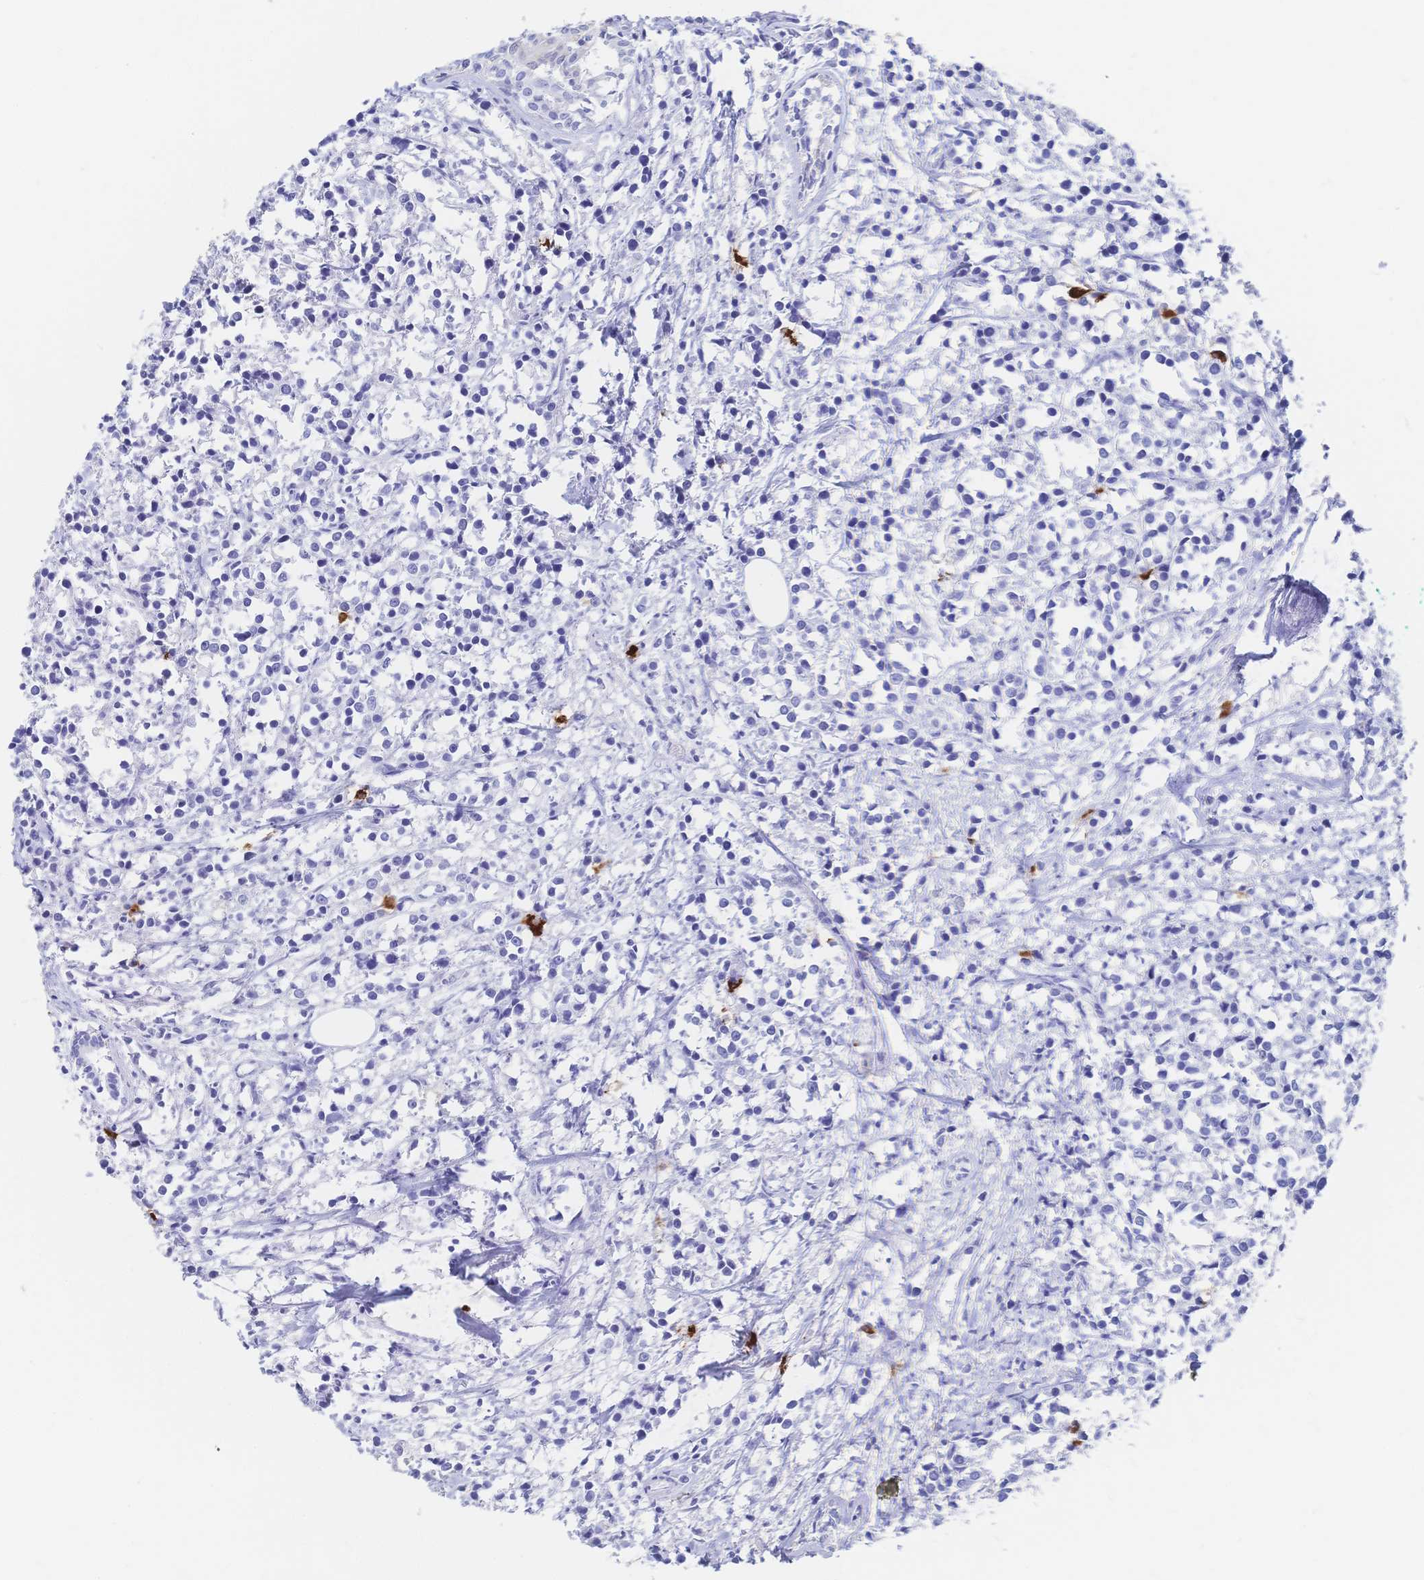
{"staining": {"intensity": "negative", "quantity": "none", "location": "none"}, "tissue": "breast cancer", "cell_type": "Tumor cells", "image_type": "cancer", "snomed": [{"axis": "morphology", "description": "Duct carcinoma"}, {"axis": "topography", "description": "Breast"}], "caption": "Breast cancer was stained to show a protein in brown. There is no significant positivity in tumor cells.", "gene": "IL2RB", "patient": {"sex": "female", "age": 80}}